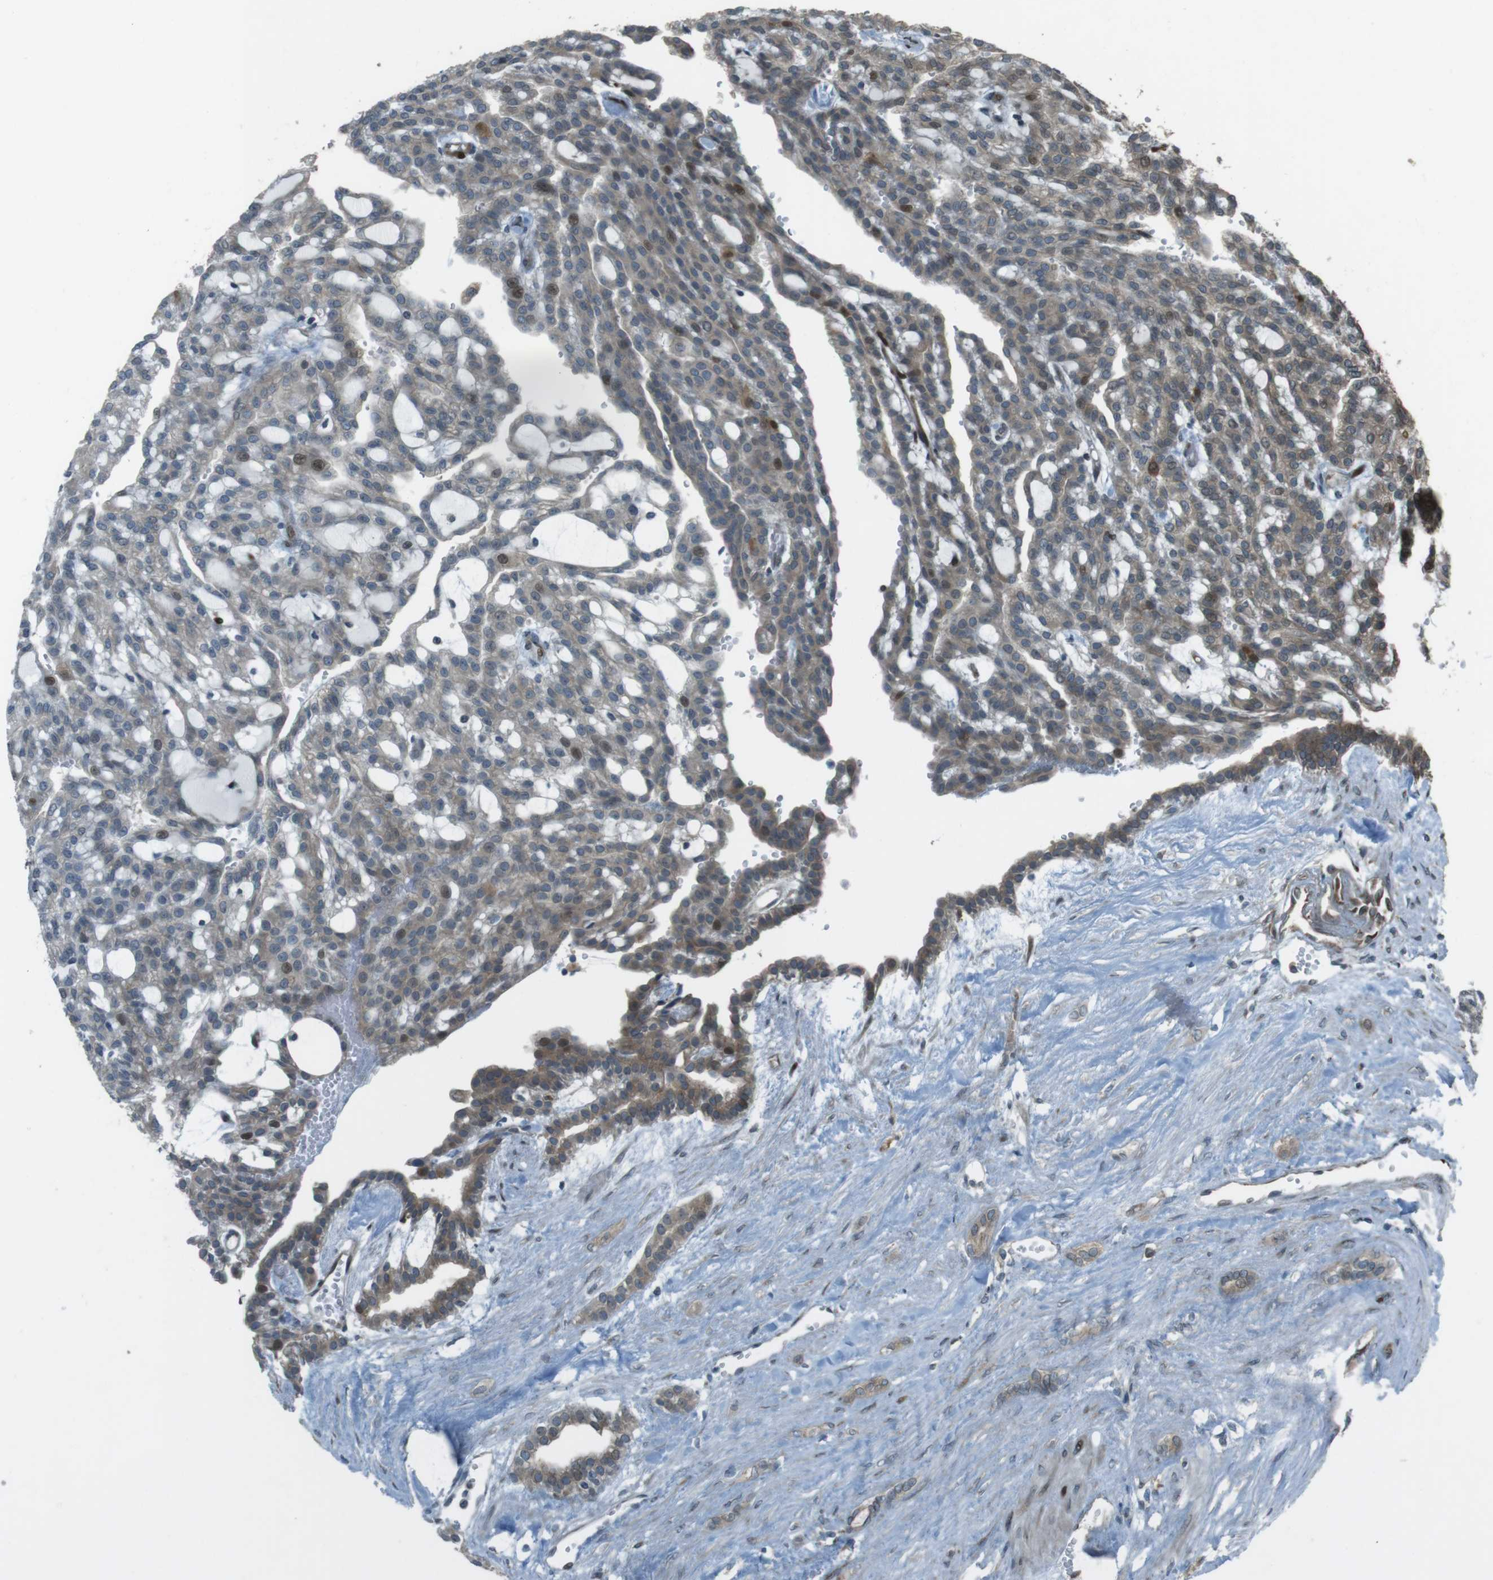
{"staining": {"intensity": "weak", "quantity": "25%-75%", "location": "cytoplasmic/membranous"}, "tissue": "renal cancer", "cell_type": "Tumor cells", "image_type": "cancer", "snomed": [{"axis": "morphology", "description": "Adenocarcinoma, NOS"}, {"axis": "topography", "description": "Kidney"}], "caption": "An image showing weak cytoplasmic/membranous staining in approximately 25%-75% of tumor cells in renal cancer (adenocarcinoma), as visualized by brown immunohistochemical staining.", "gene": "ZNF330", "patient": {"sex": "male", "age": 63}}